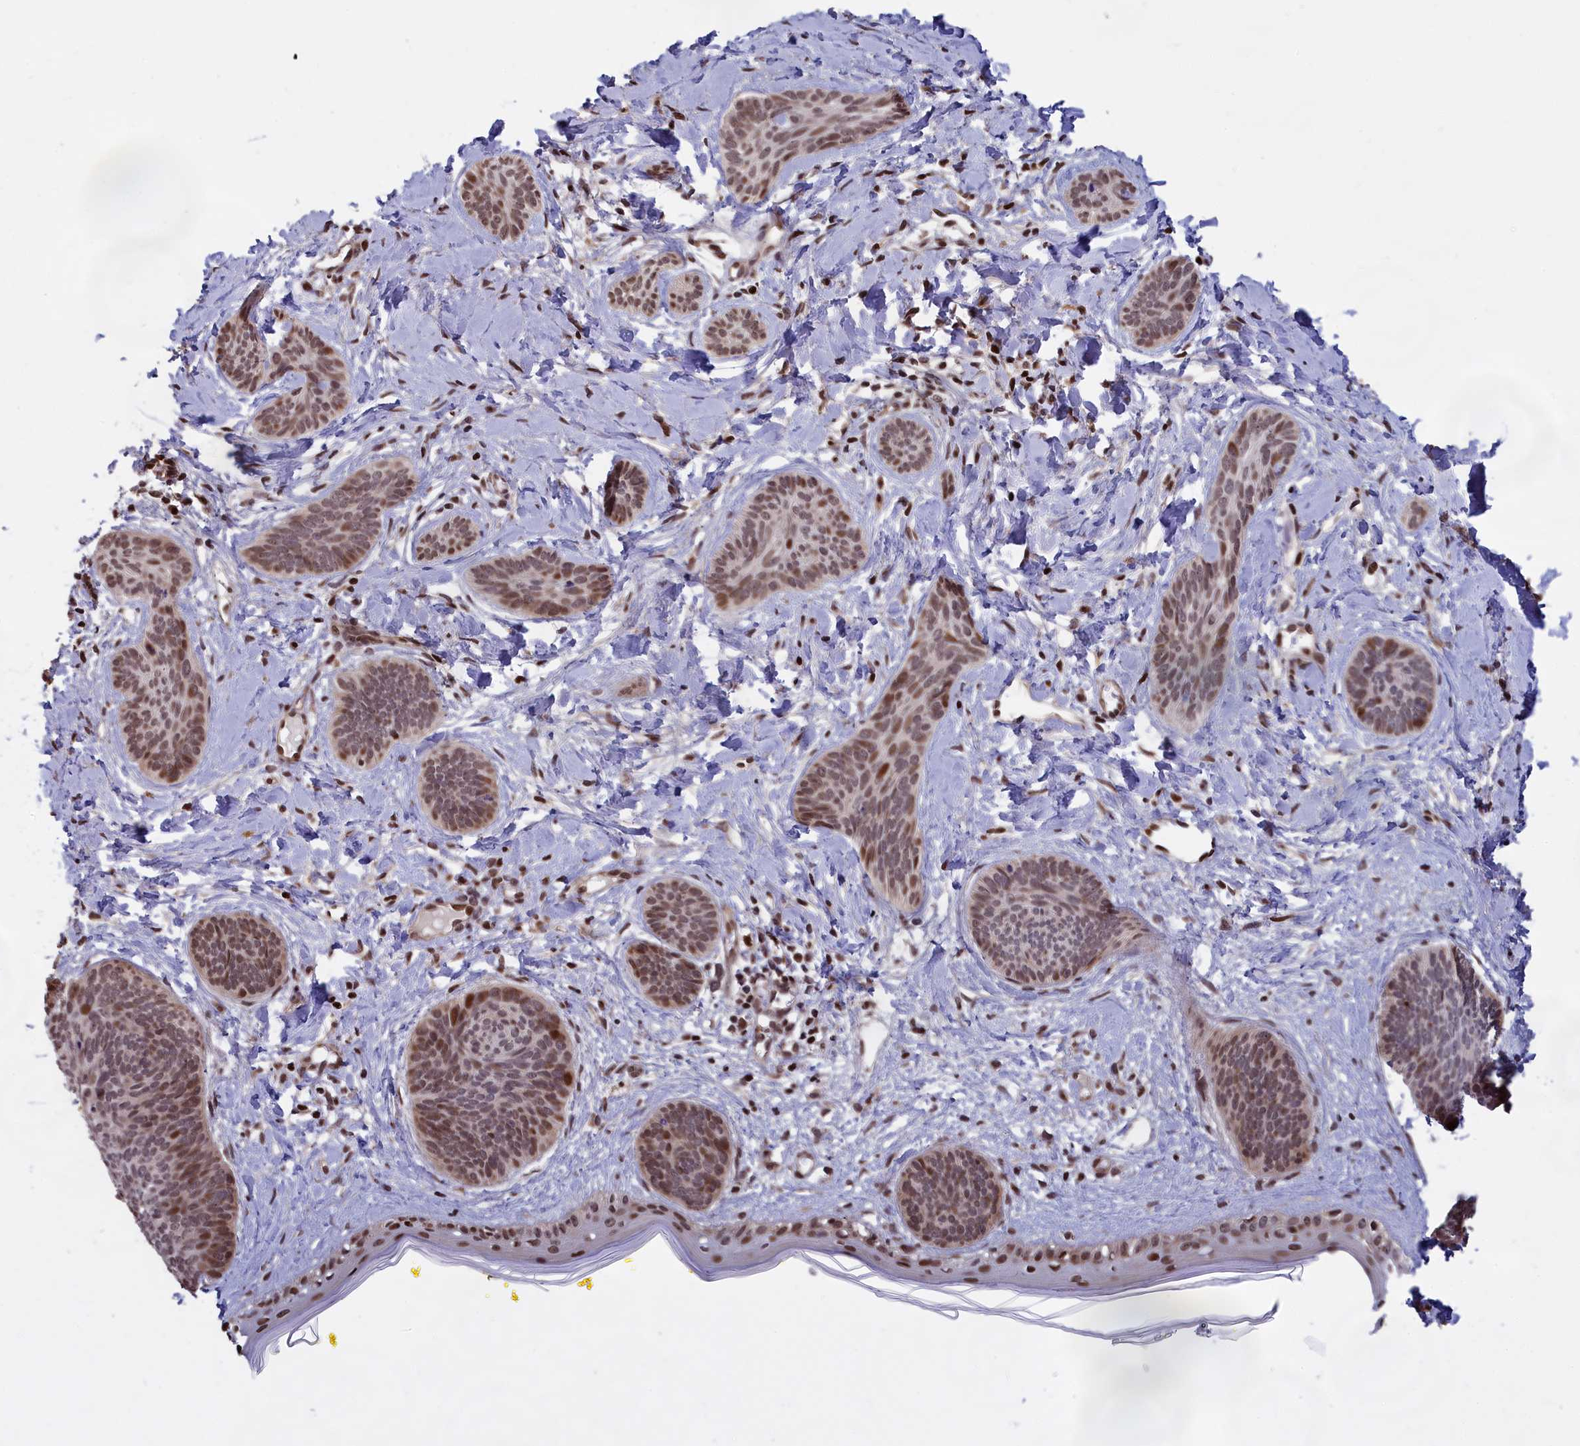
{"staining": {"intensity": "moderate", "quantity": ">75%", "location": "nuclear"}, "tissue": "skin cancer", "cell_type": "Tumor cells", "image_type": "cancer", "snomed": [{"axis": "morphology", "description": "Basal cell carcinoma"}, {"axis": "topography", "description": "Skin"}], "caption": "IHC (DAB (3,3'-diaminobenzidine)) staining of human basal cell carcinoma (skin) reveals moderate nuclear protein expression in about >75% of tumor cells.", "gene": "RELB", "patient": {"sex": "female", "age": 81}}